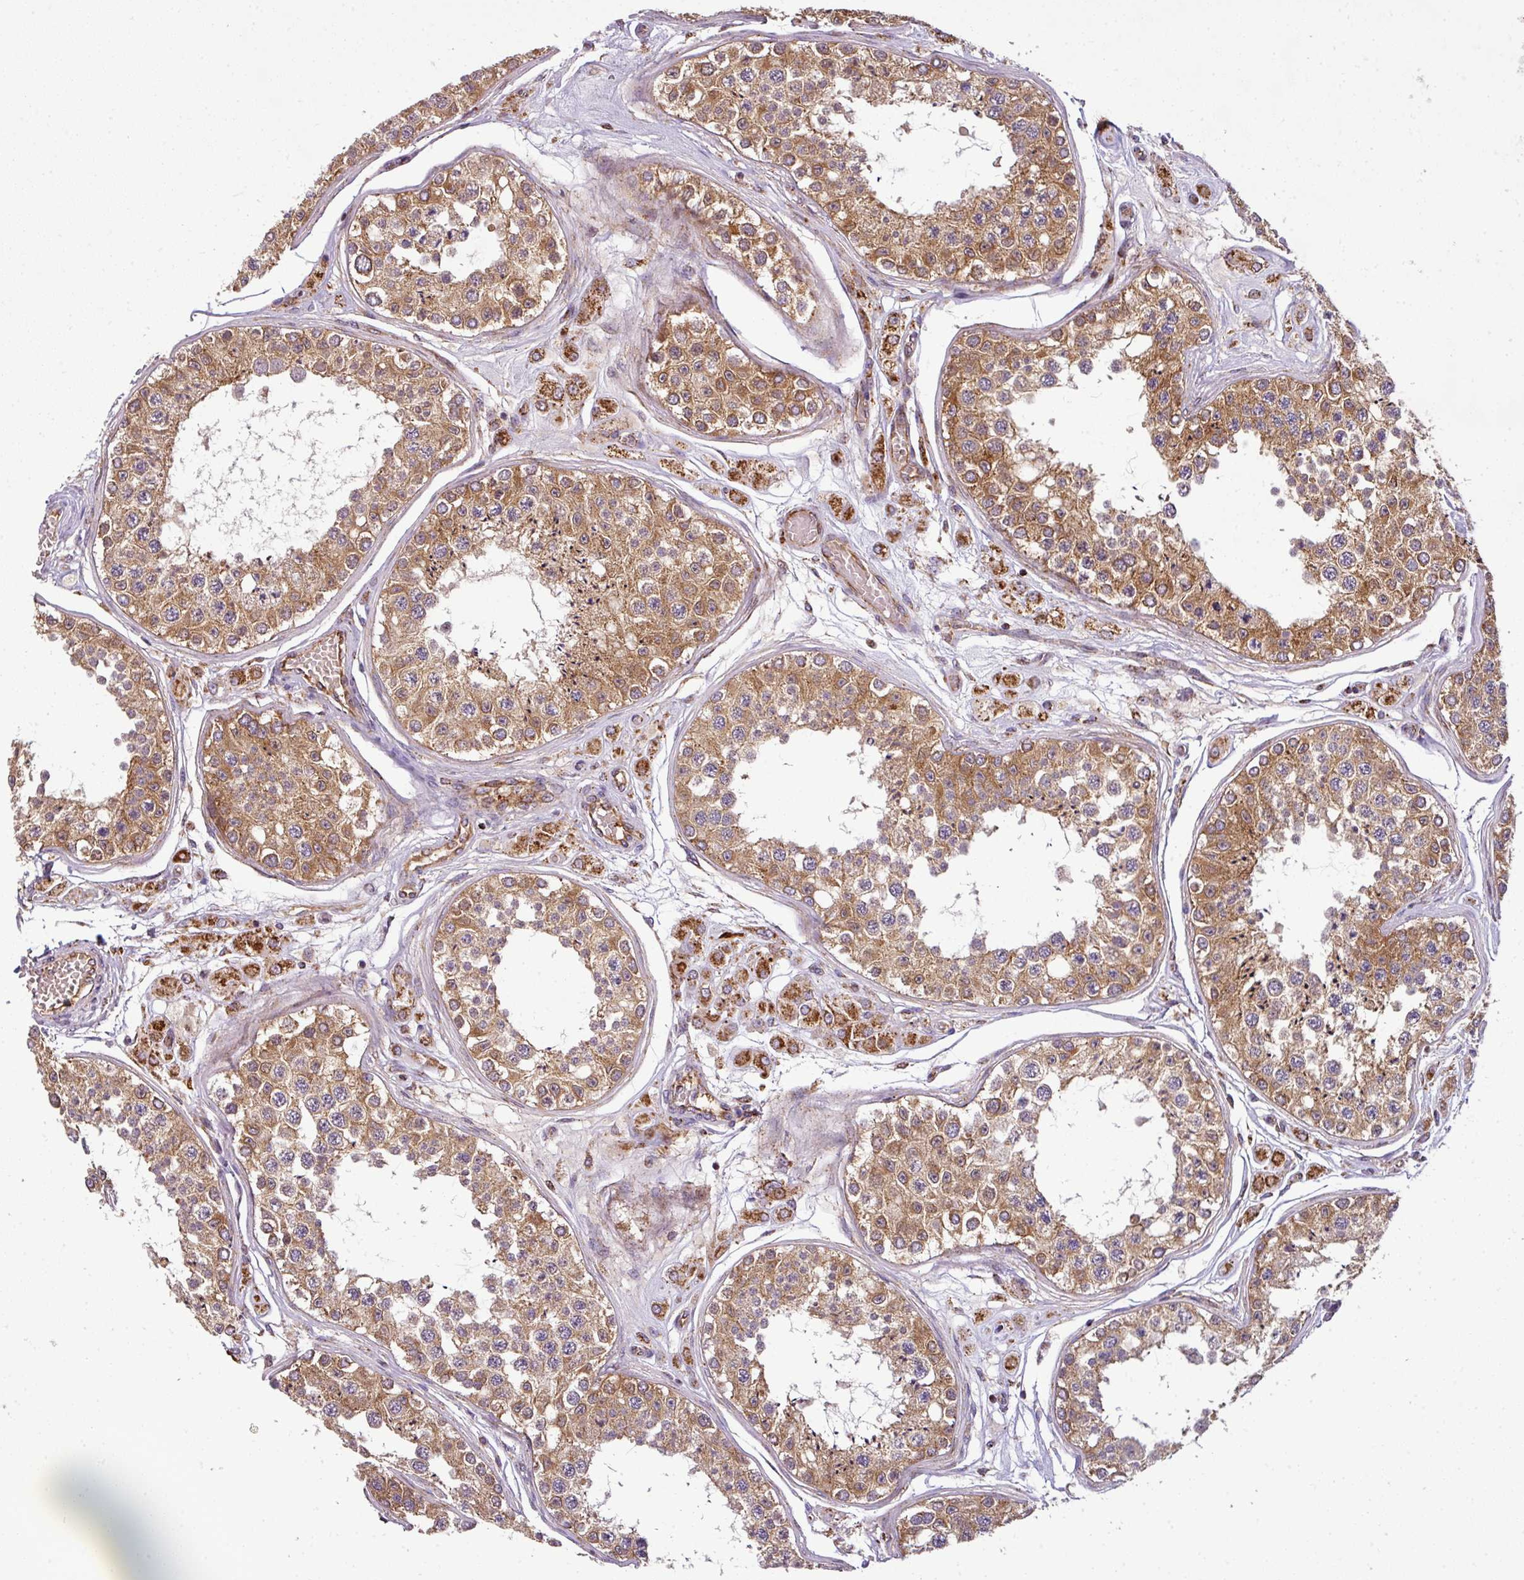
{"staining": {"intensity": "moderate", "quantity": ">75%", "location": "cytoplasmic/membranous"}, "tissue": "testis", "cell_type": "Cells in seminiferous ducts", "image_type": "normal", "snomed": [{"axis": "morphology", "description": "Normal tissue, NOS"}, {"axis": "topography", "description": "Testis"}], "caption": "Testis stained with DAB immunohistochemistry reveals medium levels of moderate cytoplasmic/membranous positivity in approximately >75% of cells in seminiferous ducts.", "gene": "PRELID3B", "patient": {"sex": "male", "age": 25}}